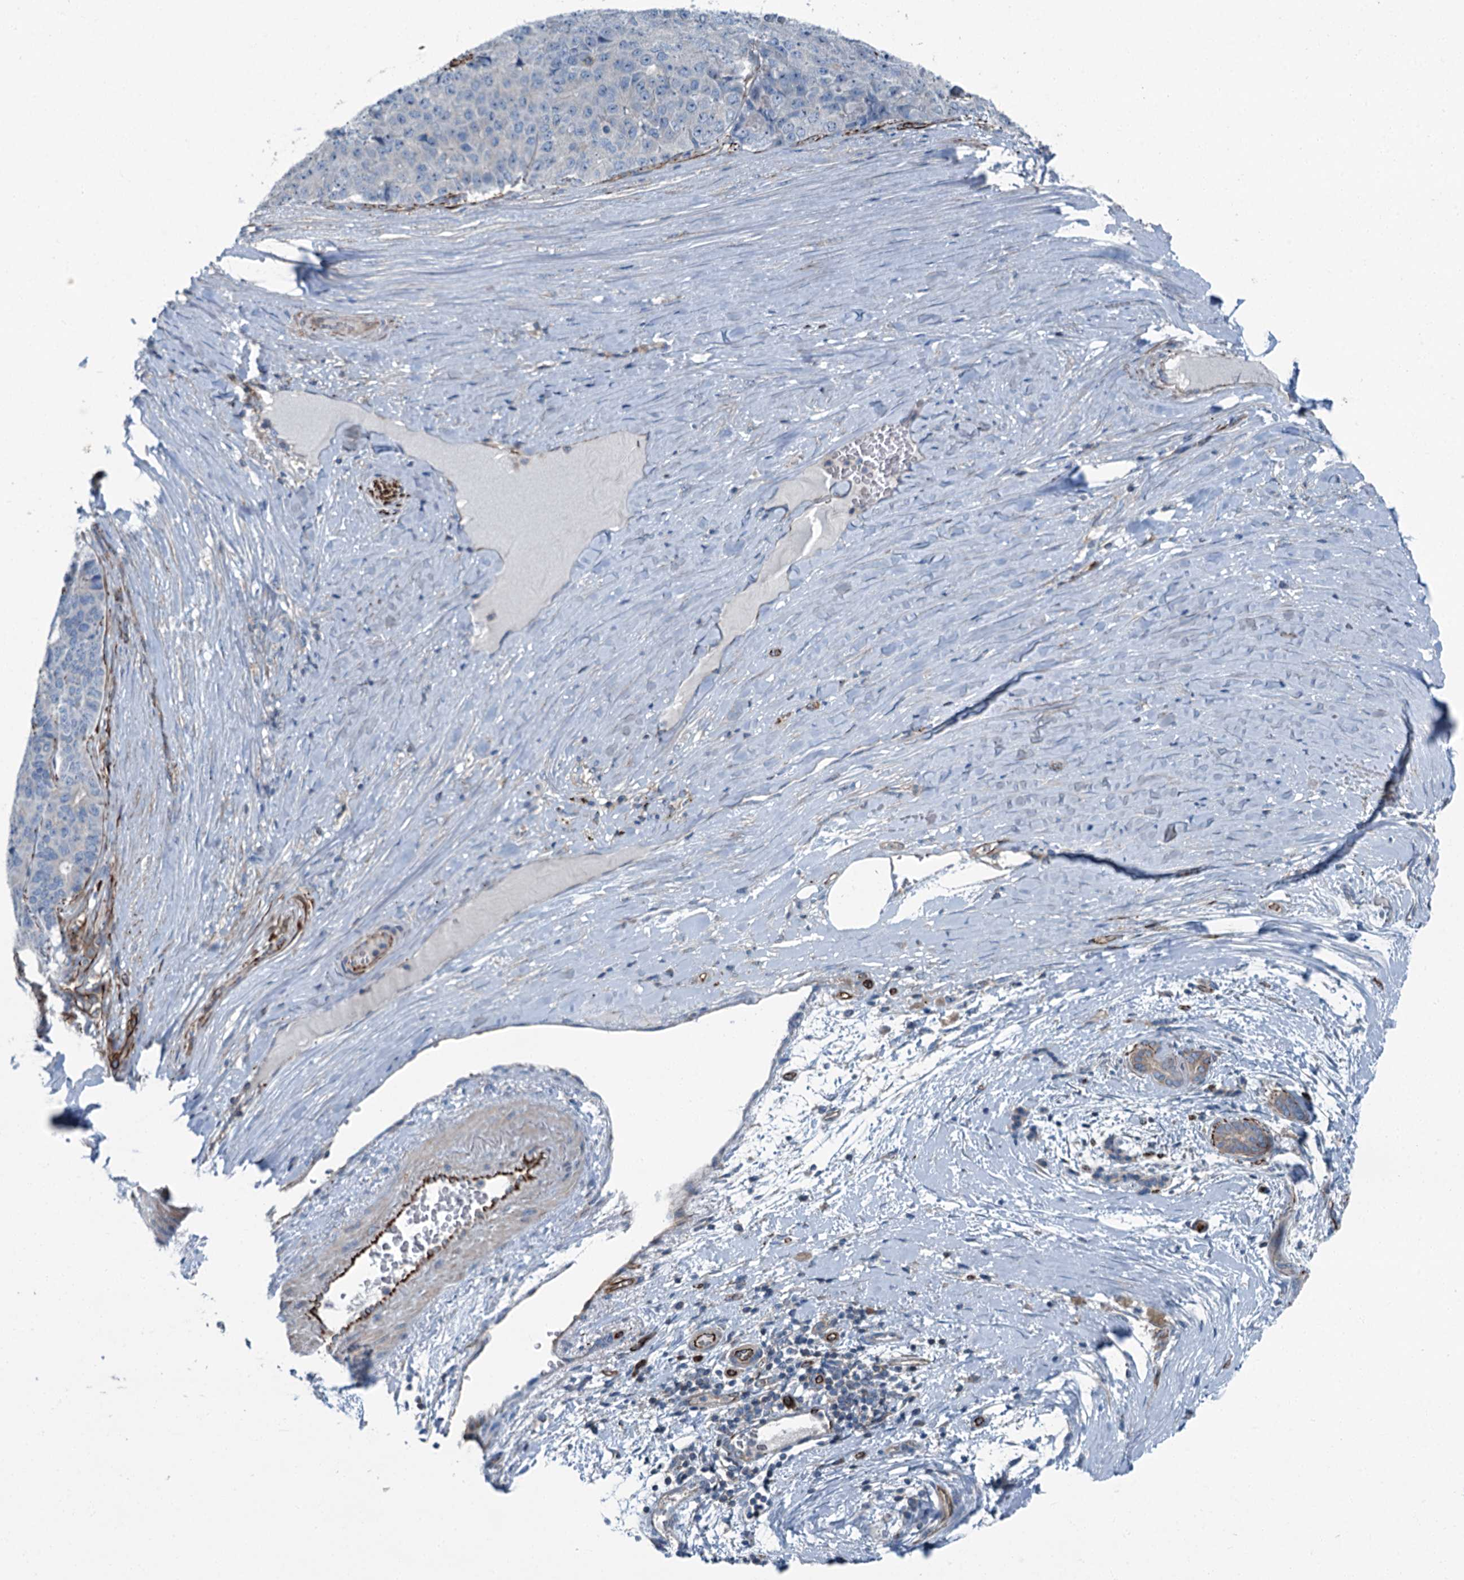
{"staining": {"intensity": "negative", "quantity": "none", "location": "none"}, "tissue": "pancreatic cancer", "cell_type": "Tumor cells", "image_type": "cancer", "snomed": [{"axis": "morphology", "description": "Adenocarcinoma, NOS"}, {"axis": "topography", "description": "Pancreas"}], "caption": "Tumor cells show no significant staining in pancreatic cancer.", "gene": "AXL", "patient": {"sex": "male", "age": 50}}